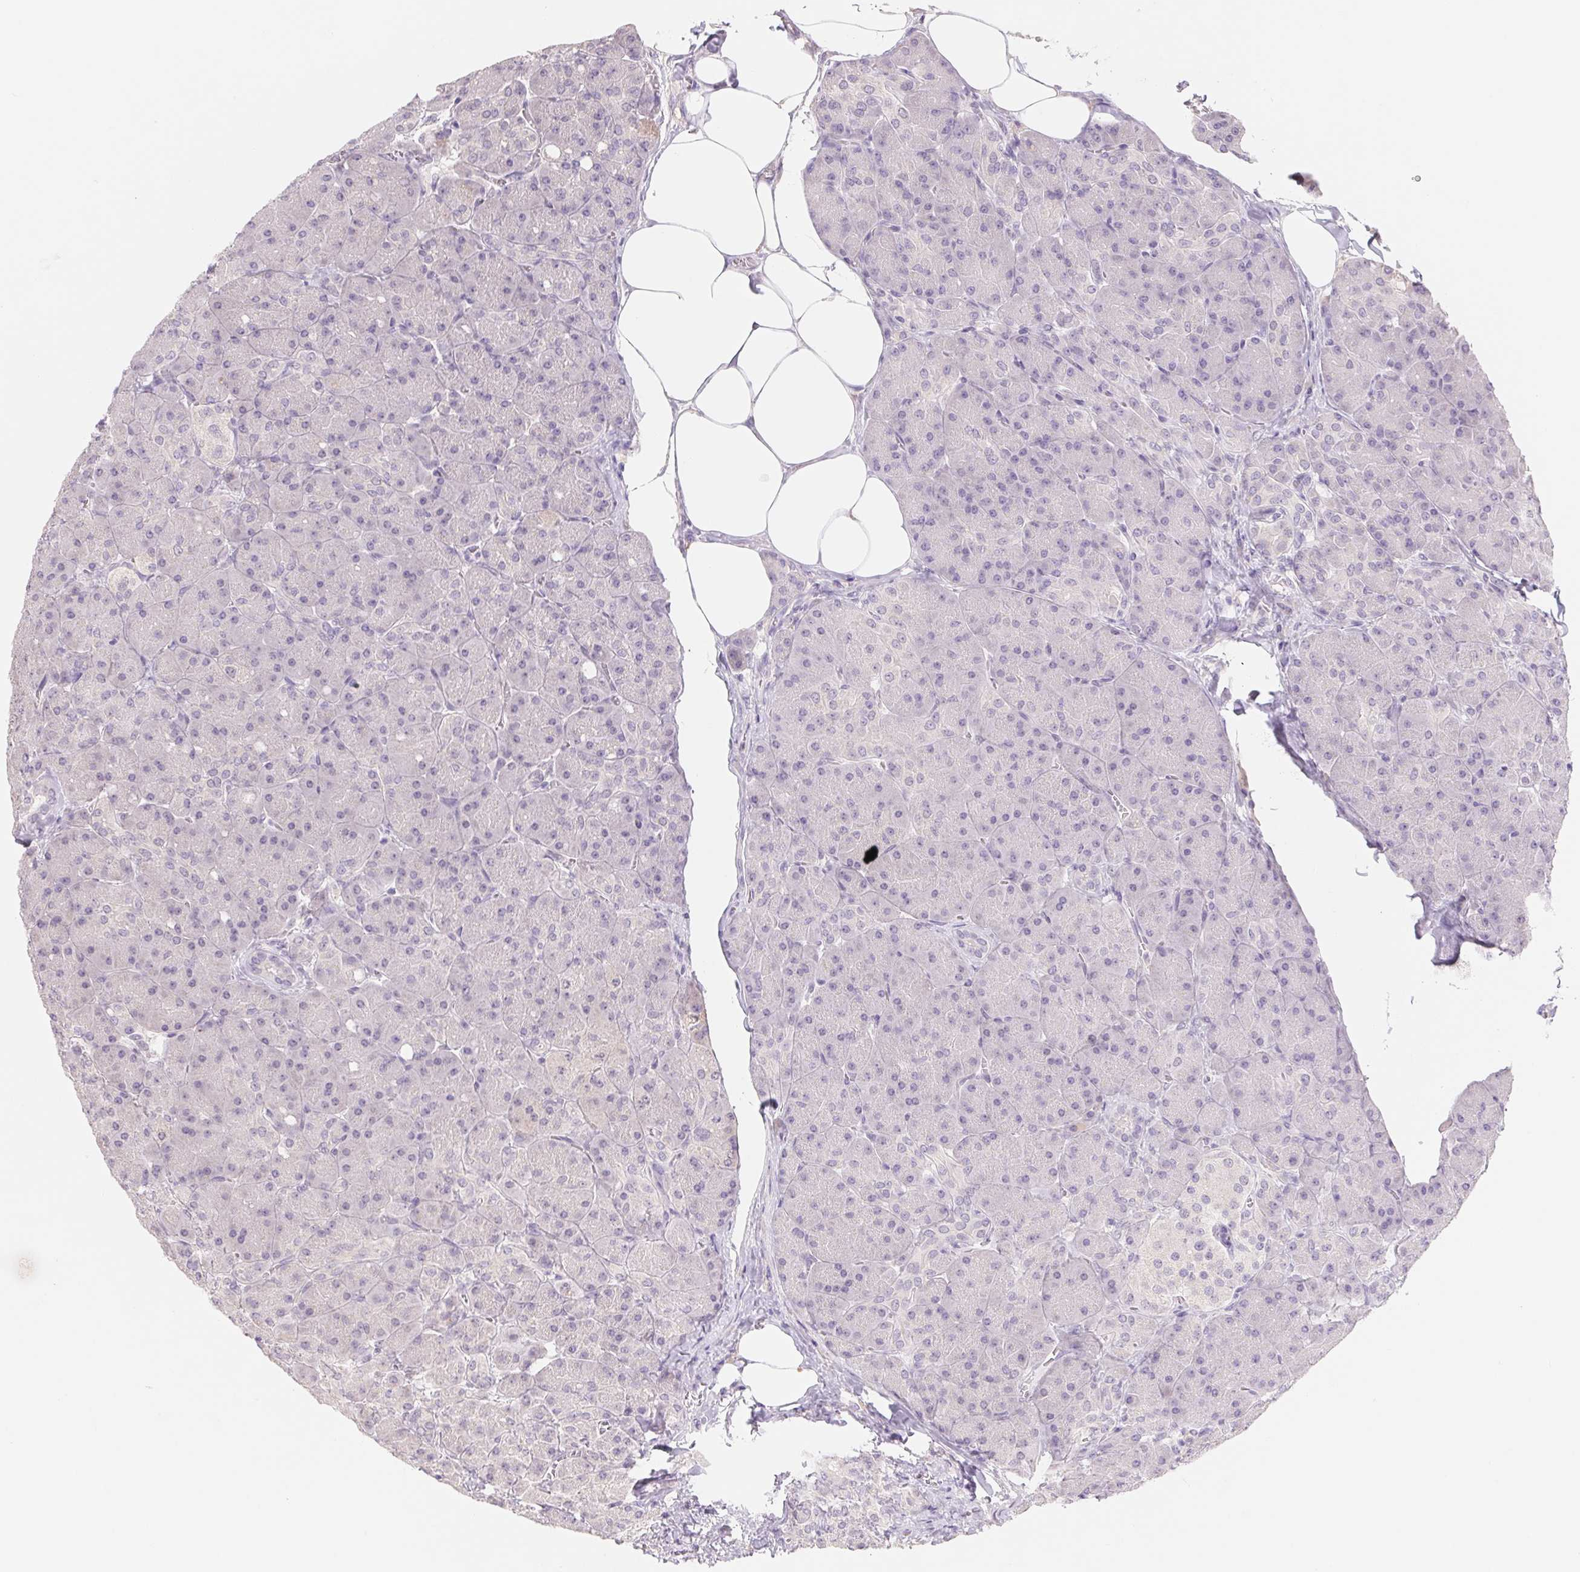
{"staining": {"intensity": "negative", "quantity": "none", "location": "none"}, "tissue": "pancreas", "cell_type": "Exocrine glandular cells", "image_type": "normal", "snomed": [{"axis": "morphology", "description": "Normal tissue, NOS"}, {"axis": "topography", "description": "Pancreas"}], "caption": "Immunohistochemistry (IHC) of unremarkable human pancreas displays no expression in exocrine glandular cells.", "gene": "PNMA8B", "patient": {"sex": "male", "age": 55}}